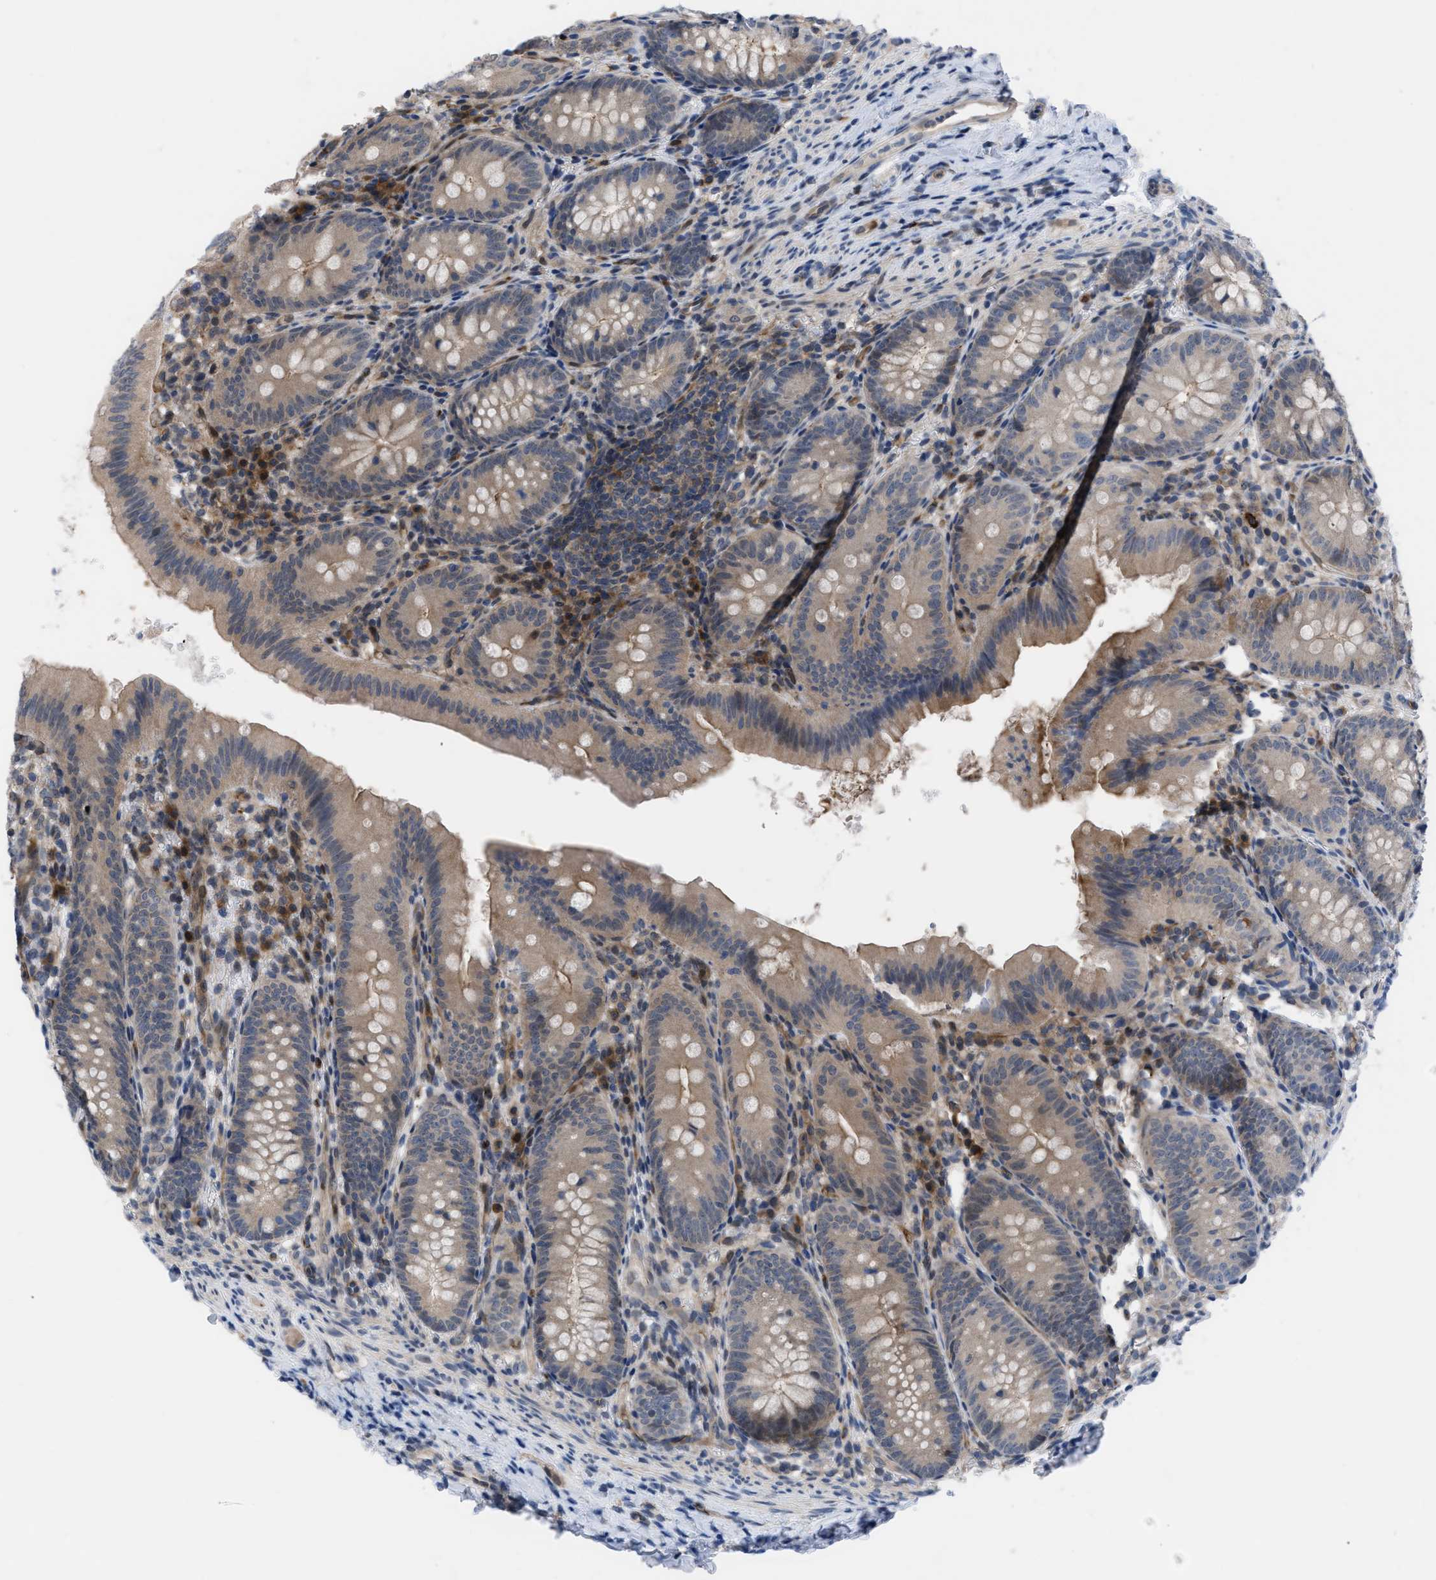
{"staining": {"intensity": "weak", "quantity": ">75%", "location": "cytoplasmic/membranous"}, "tissue": "appendix", "cell_type": "Glandular cells", "image_type": "normal", "snomed": [{"axis": "morphology", "description": "Normal tissue, NOS"}, {"axis": "topography", "description": "Appendix"}], "caption": "There is low levels of weak cytoplasmic/membranous staining in glandular cells of normal appendix, as demonstrated by immunohistochemical staining (brown color).", "gene": "IL17RE", "patient": {"sex": "male", "age": 1}}